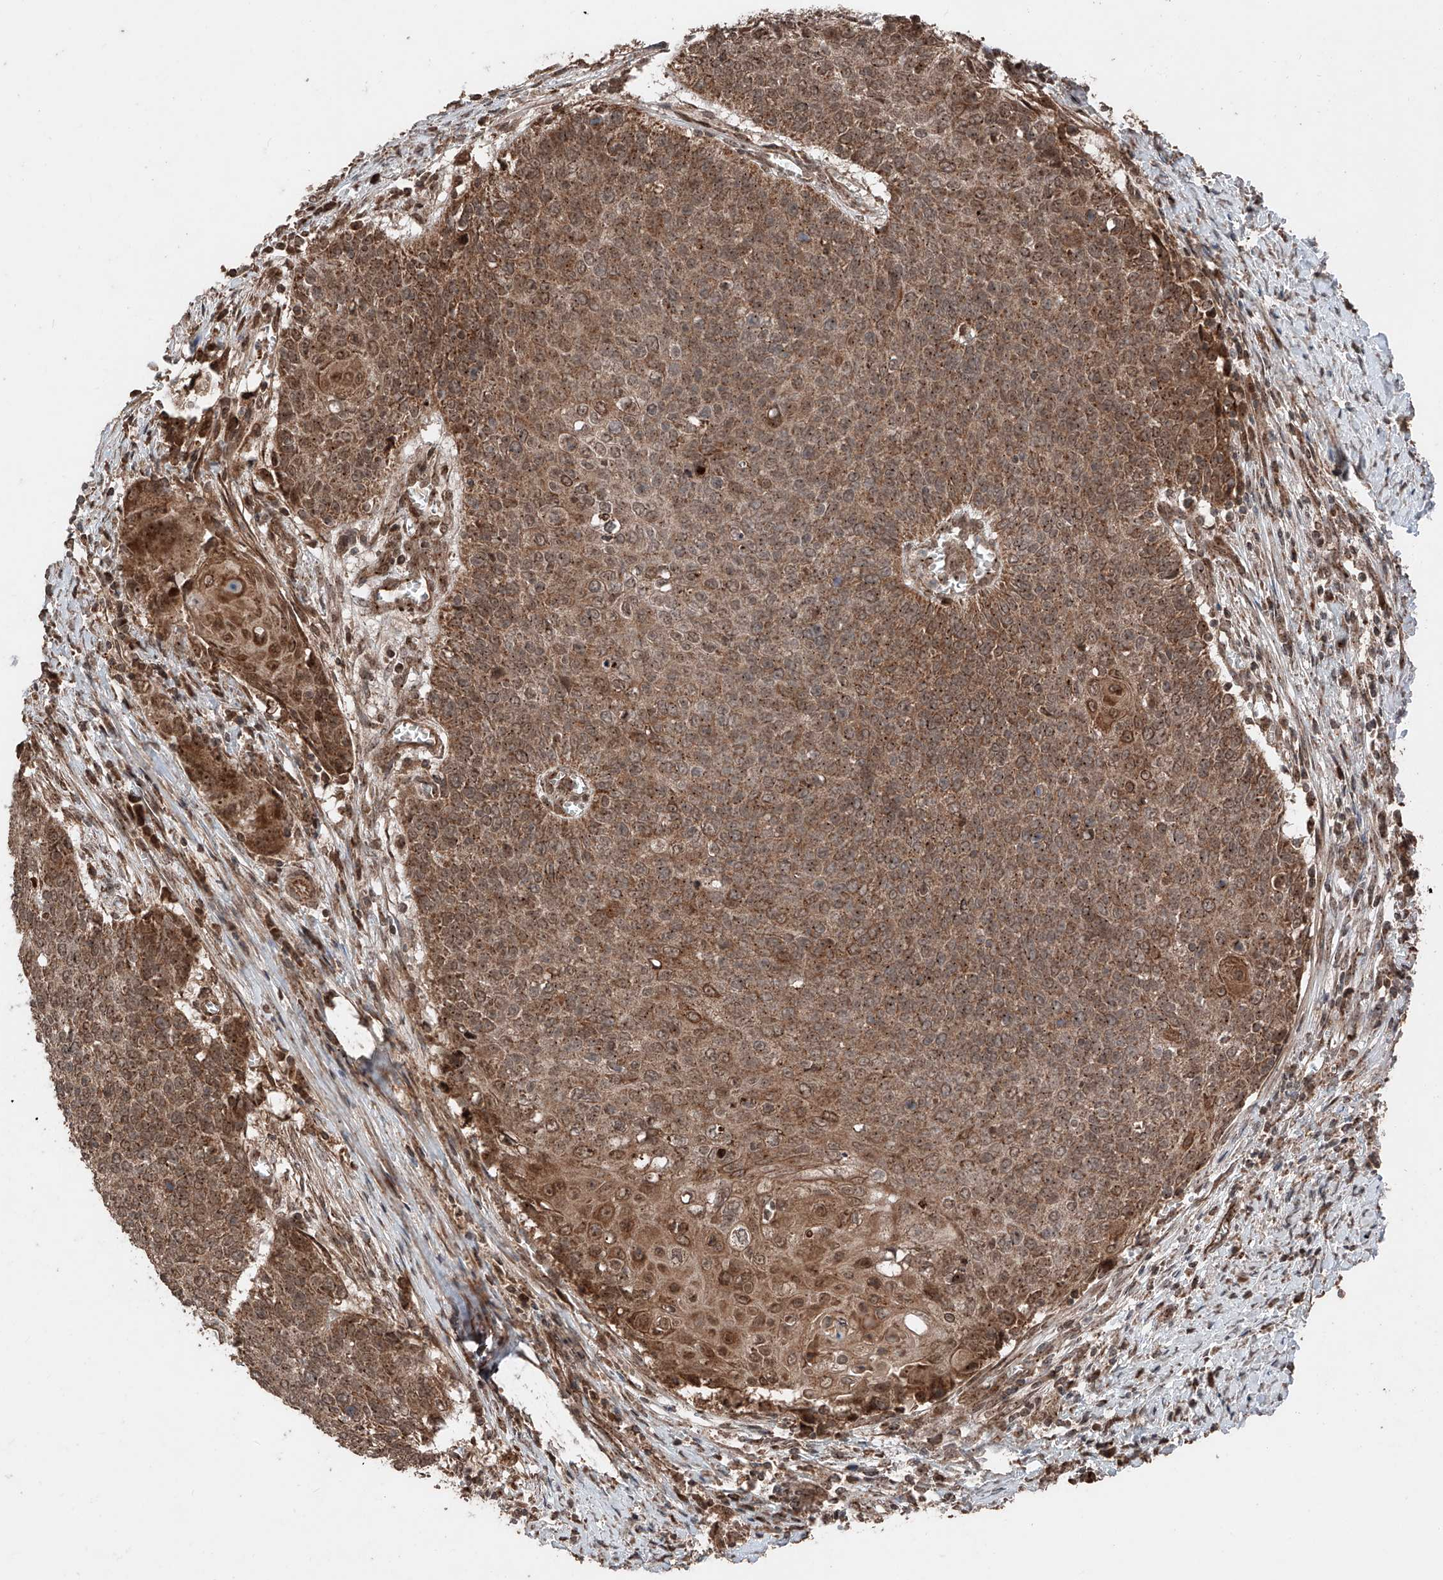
{"staining": {"intensity": "moderate", "quantity": ">75%", "location": "cytoplasmic/membranous"}, "tissue": "cervical cancer", "cell_type": "Tumor cells", "image_type": "cancer", "snomed": [{"axis": "morphology", "description": "Squamous cell carcinoma, NOS"}, {"axis": "topography", "description": "Cervix"}], "caption": "Immunohistochemical staining of human cervical cancer demonstrates medium levels of moderate cytoplasmic/membranous expression in approximately >75% of tumor cells. The staining is performed using DAB brown chromogen to label protein expression. The nuclei are counter-stained blue using hematoxylin.", "gene": "ZSCAN29", "patient": {"sex": "female", "age": 39}}